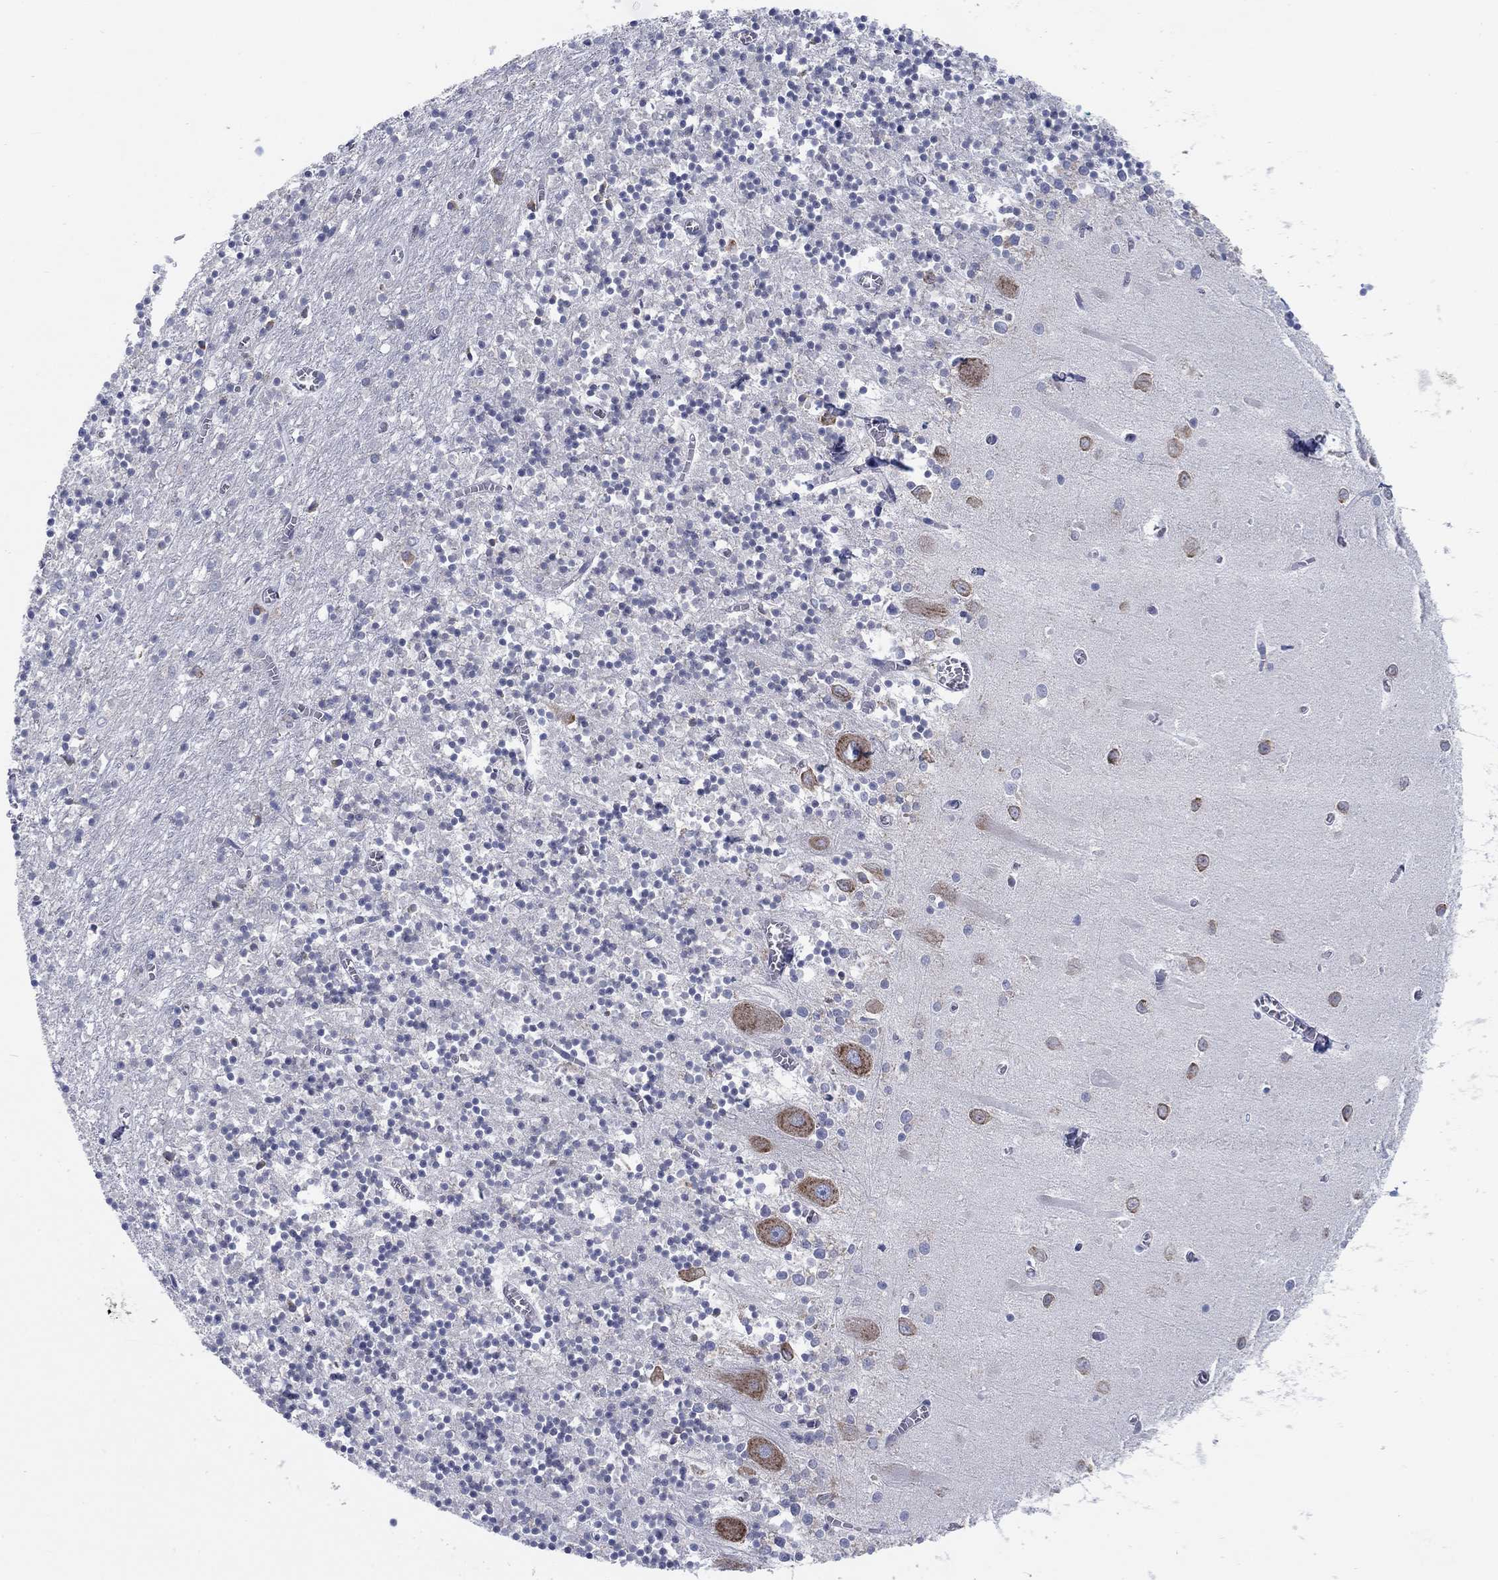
{"staining": {"intensity": "moderate", "quantity": "<25%", "location": "cytoplasmic/membranous"}, "tissue": "cerebellum", "cell_type": "Cells in granular layer", "image_type": "normal", "snomed": [{"axis": "morphology", "description": "Normal tissue, NOS"}, {"axis": "topography", "description": "Cerebellum"}], "caption": "A brown stain highlights moderate cytoplasmic/membranous expression of a protein in cells in granular layer of benign cerebellum.", "gene": "TMEM59", "patient": {"sex": "female", "age": 64}}